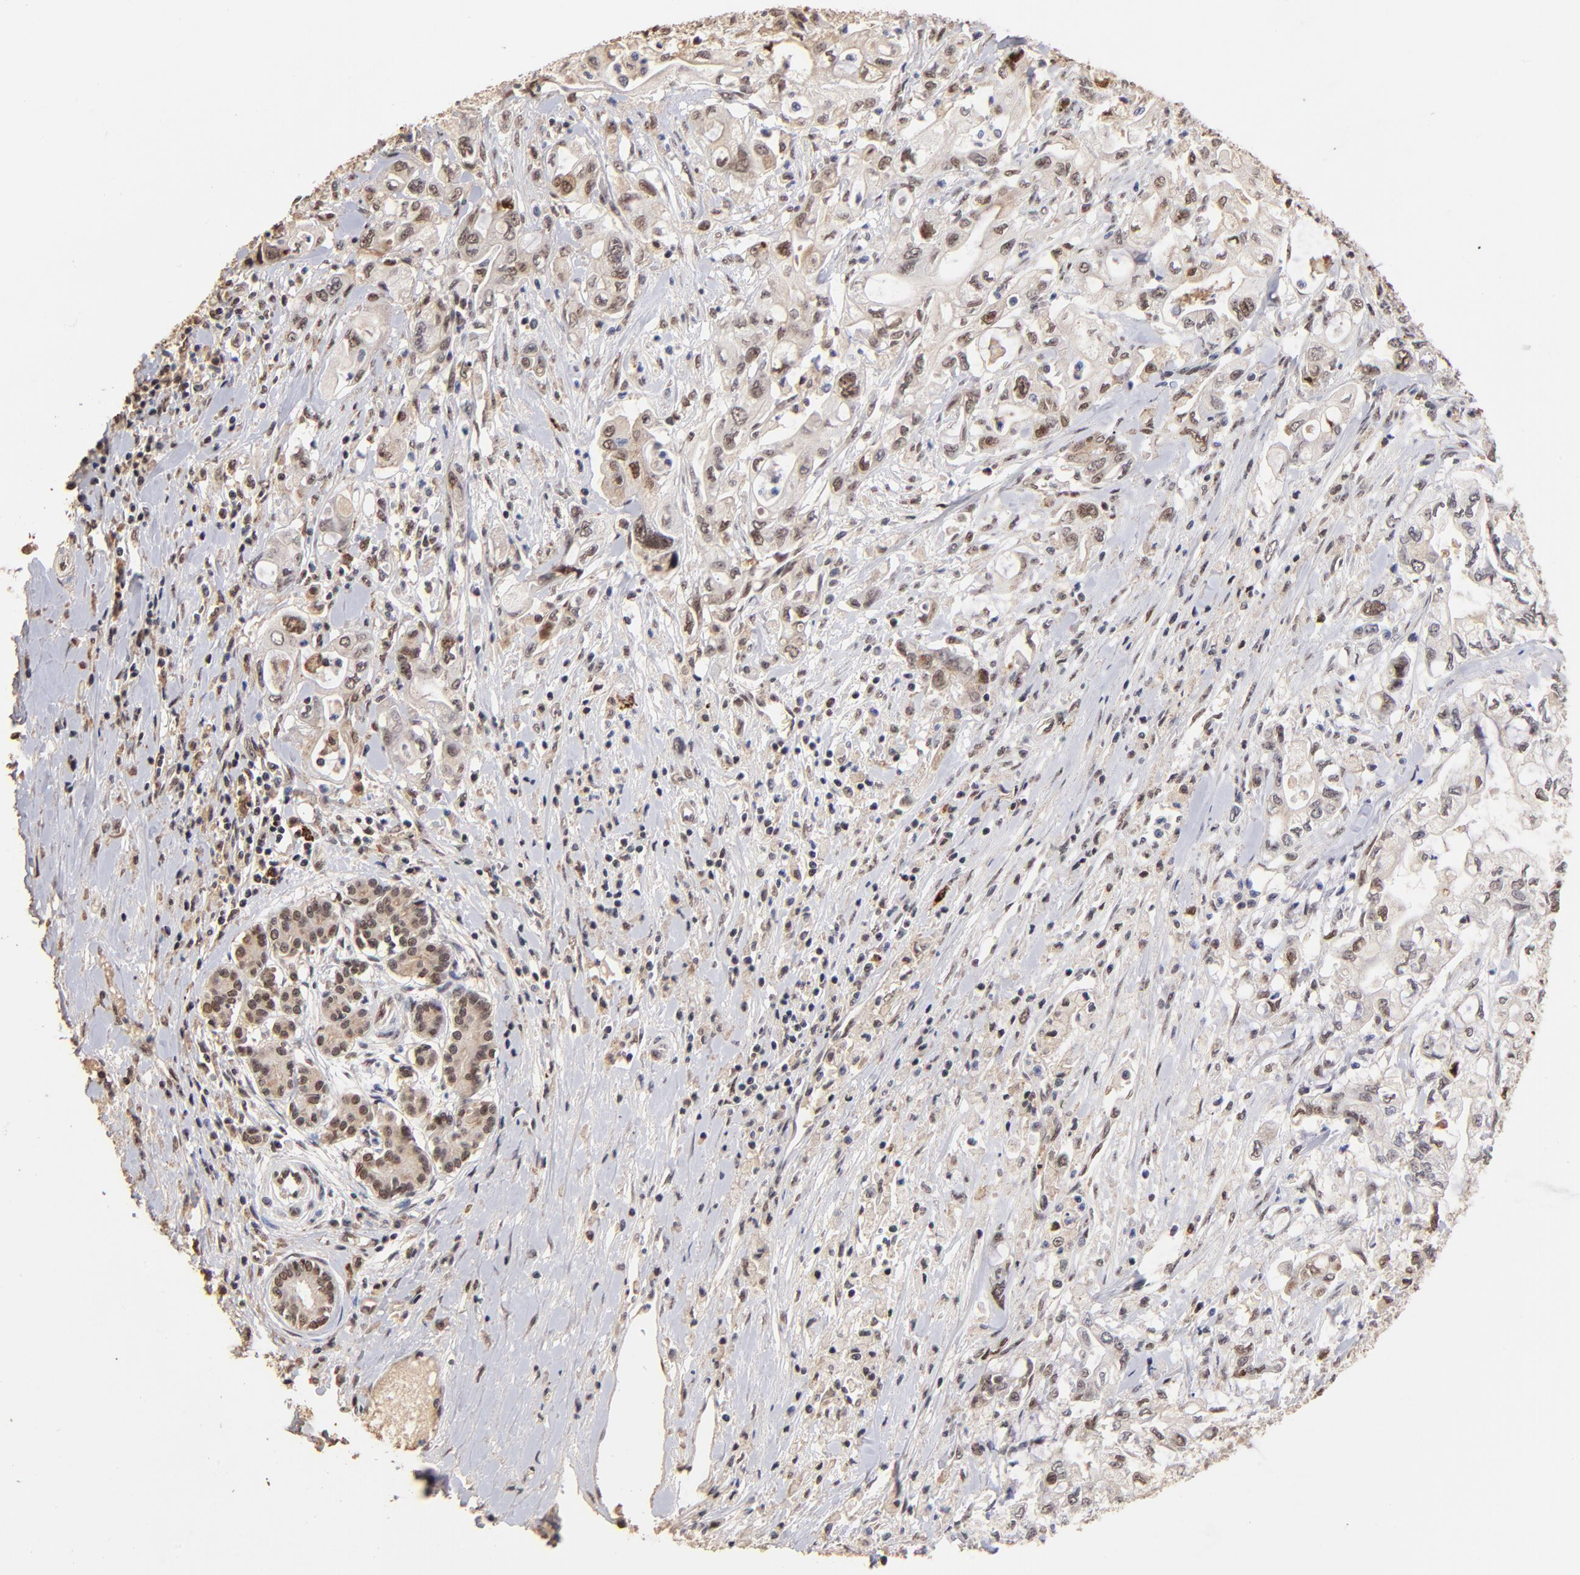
{"staining": {"intensity": "moderate", "quantity": "25%-75%", "location": "cytoplasmic/membranous,nuclear"}, "tissue": "pancreatic cancer", "cell_type": "Tumor cells", "image_type": "cancer", "snomed": [{"axis": "morphology", "description": "Adenocarcinoma, NOS"}, {"axis": "topography", "description": "Pancreas"}], "caption": "Protein expression analysis of pancreatic adenocarcinoma displays moderate cytoplasmic/membranous and nuclear positivity in approximately 25%-75% of tumor cells. The staining was performed using DAB (3,3'-diaminobenzidine) to visualize the protein expression in brown, while the nuclei were stained in blue with hematoxylin (Magnification: 20x).", "gene": "ZNF146", "patient": {"sex": "male", "age": 79}}